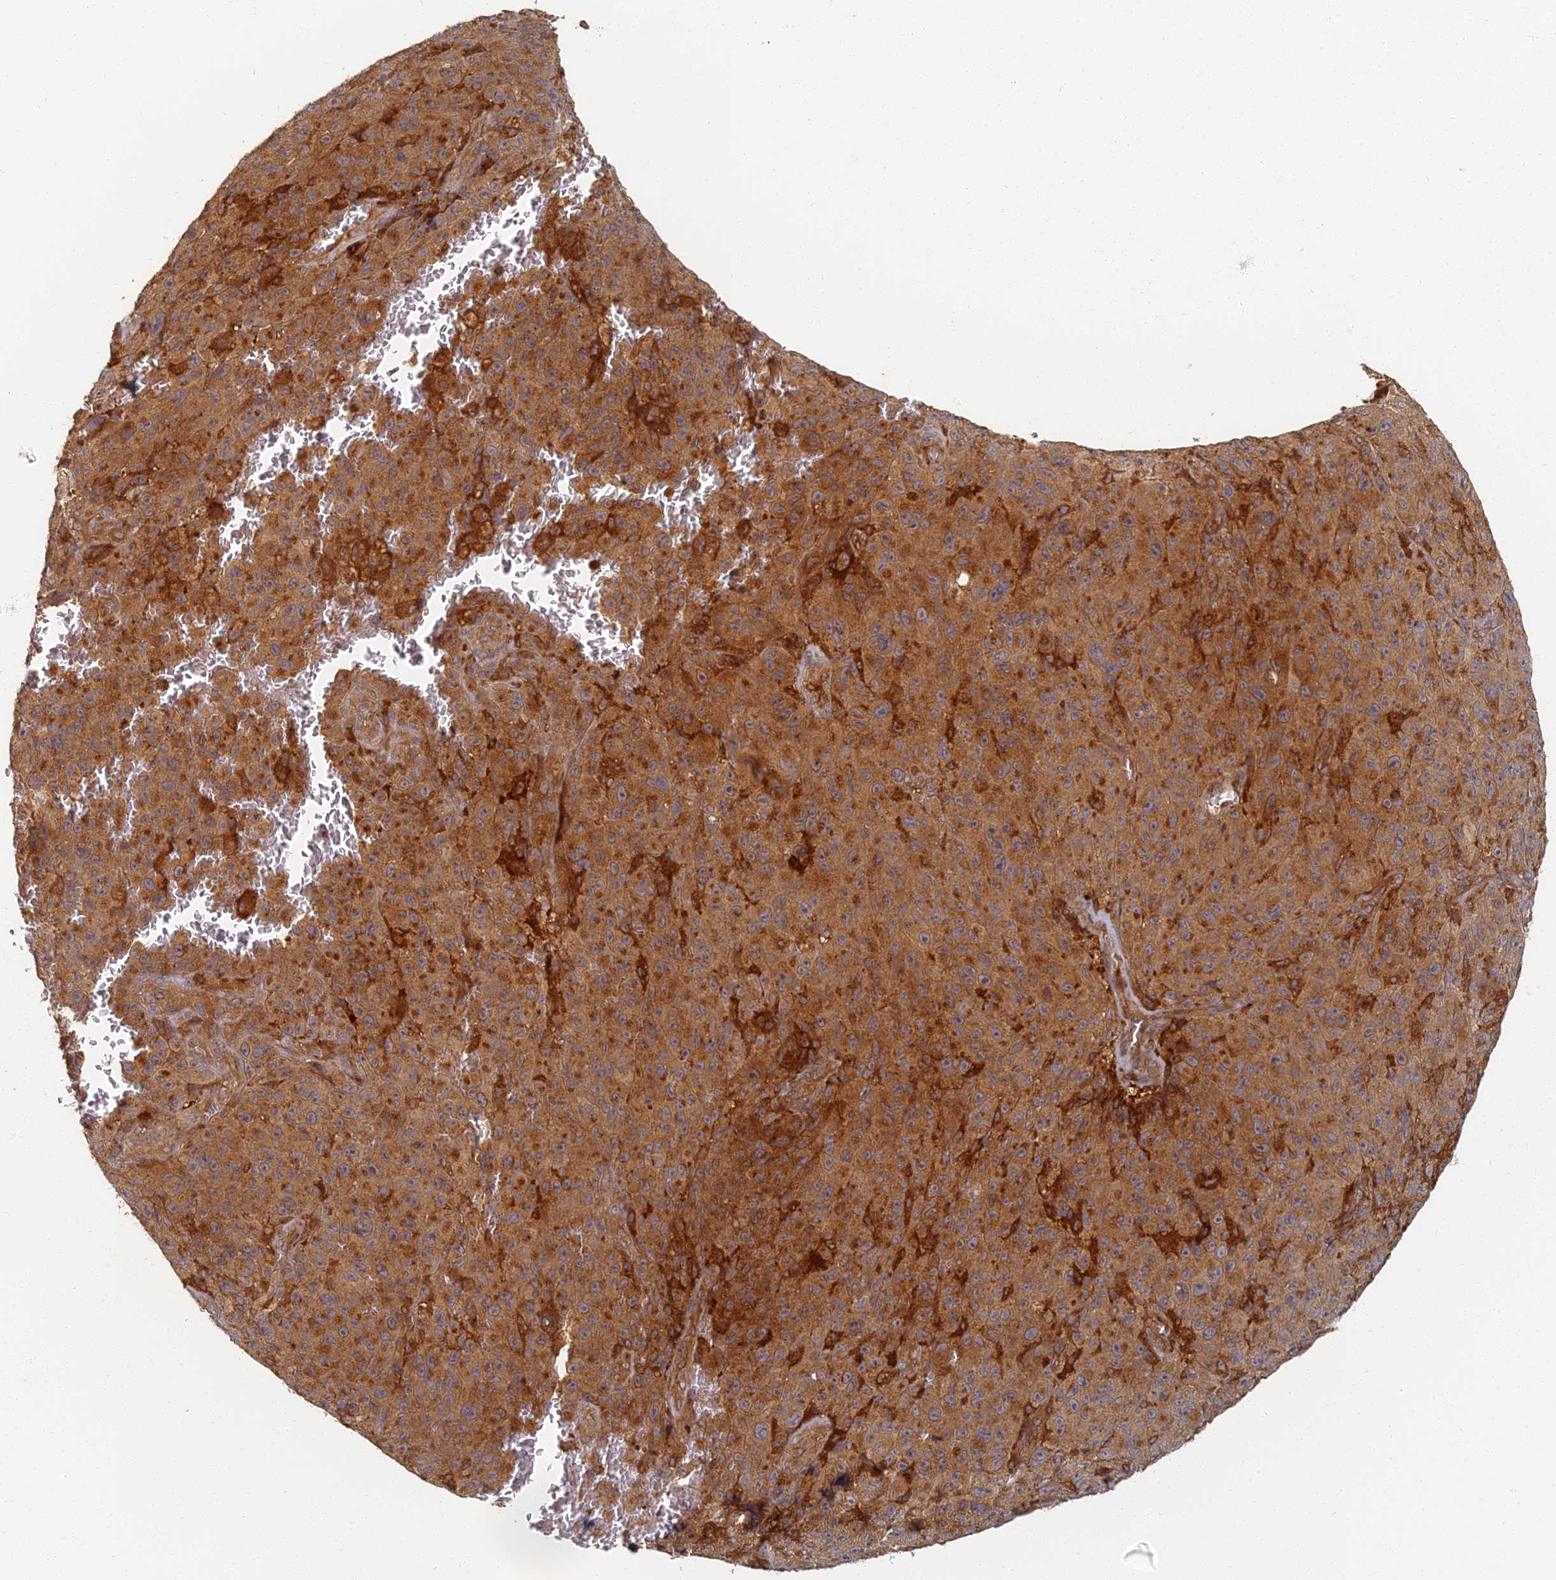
{"staining": {"intensity": "moderate", "quantity": ">75%", "location": "cytoplasmic/membranous"}, "tissue": "melanoma", "cell_type": "Tumor cells", "image_type": "cancer", "snomed": [{"axis": "morphology", "description": "Malignant melanoma, NOS"}, {"axis": "topography", "description": "Skin"}], "caption": "Protein staining of malignant melanoma tissue exhibits moderate cytoplasmic/membranous positivity in approximately >75% of tumor cells.", "gene": "INO80D", "patient": {"sex": "female", "age": 82}}